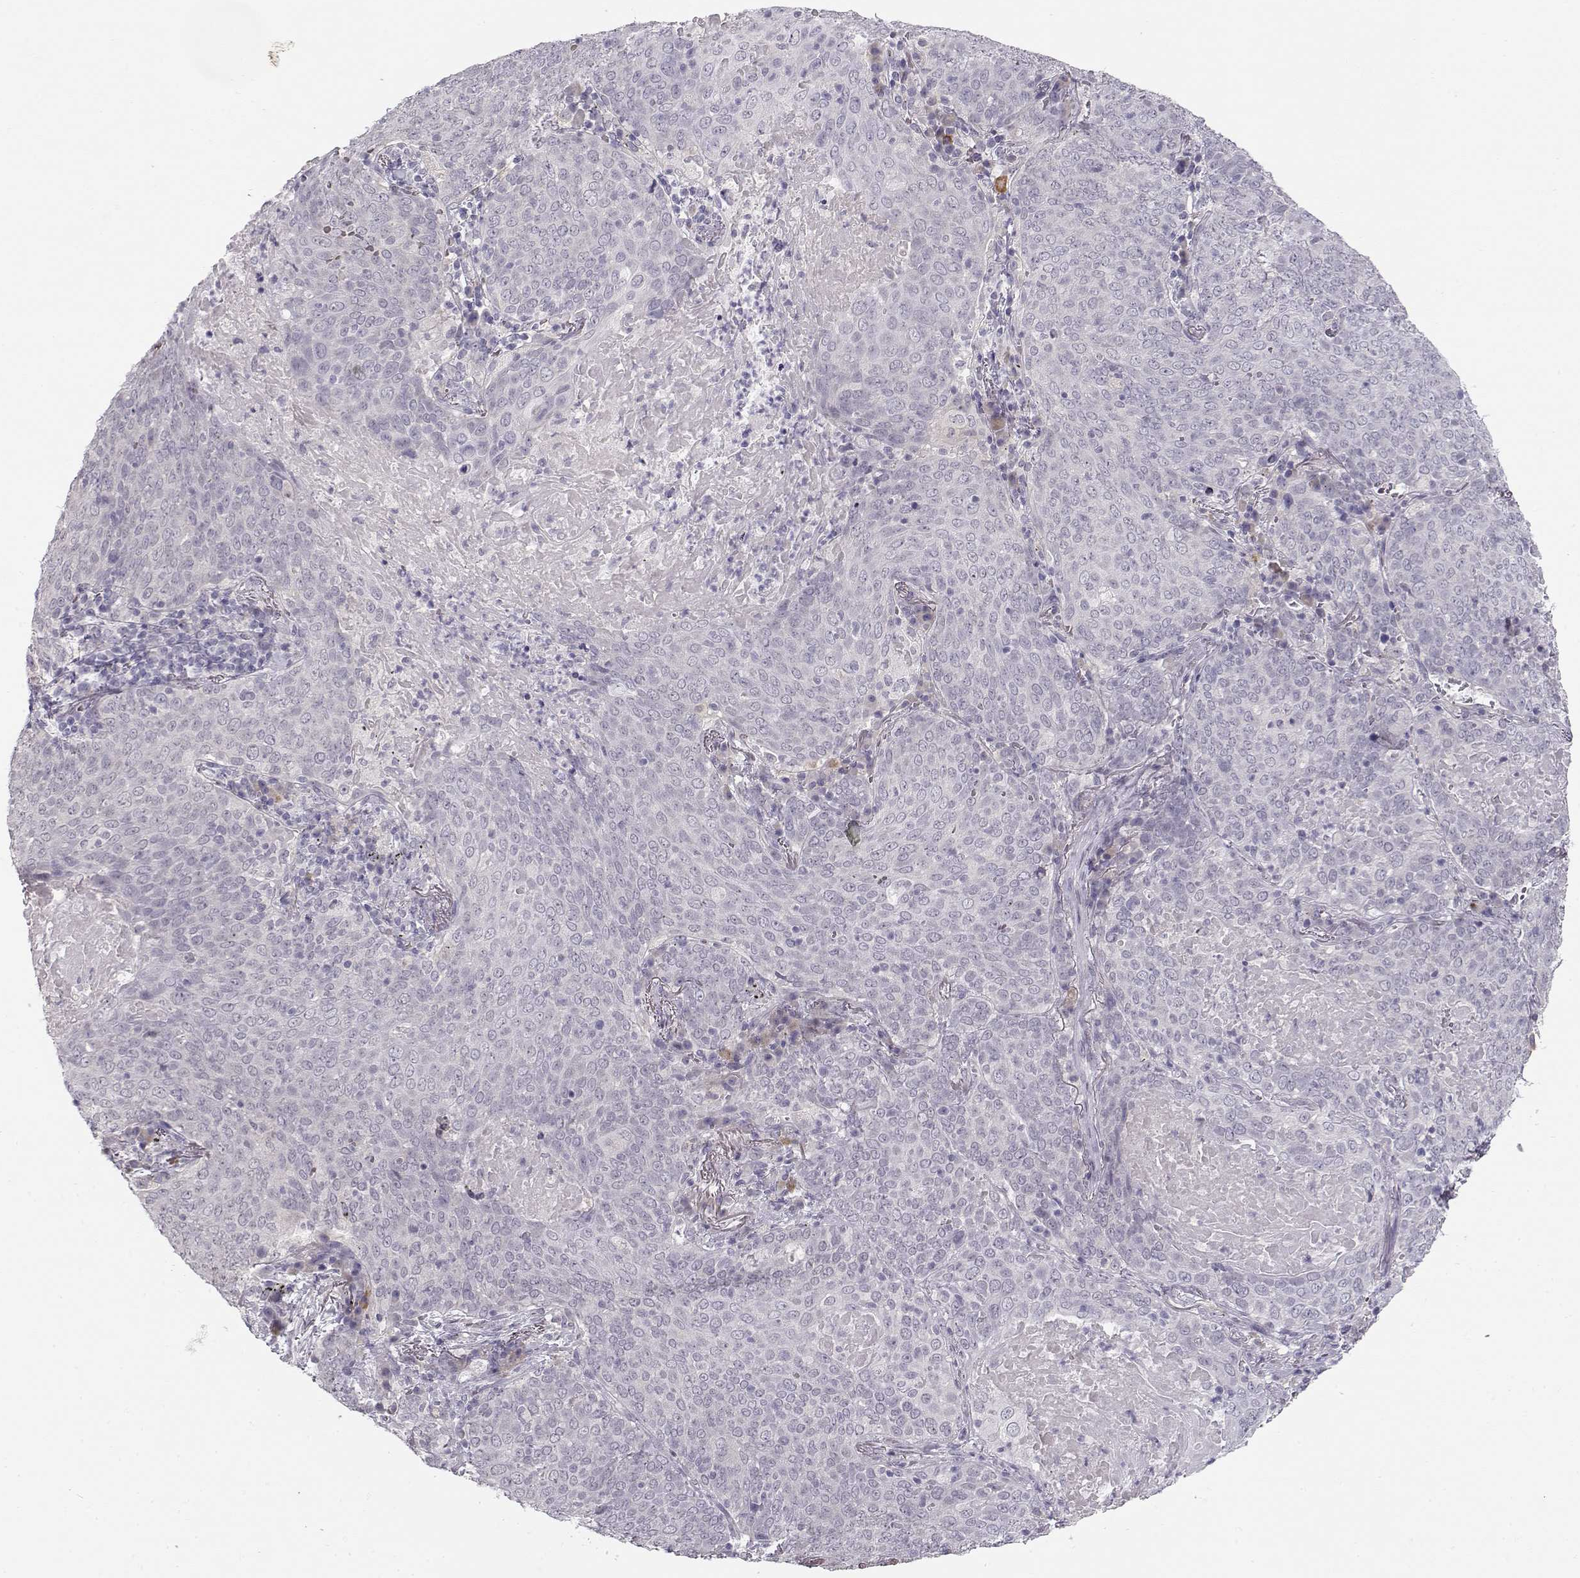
{"staining": {"intensity": "negative", "quantity": "none", "location": "none"}, "tissue": "lung cancer", "cell_type": "Tumor cells", "image_type": "cancer", "snomed": [{"axis": "morphology", "description": "Squamous cell carcinoma, NOS"}, {"axis": "topography", "description": "Lung"}], "caption": "This is a image of IHC staining of lung cancer (squamous cell carcinoma), which shows no positivity in tumor cells.", "gene": "TTC26", "patient": {"sex": "male", "age": 82}}